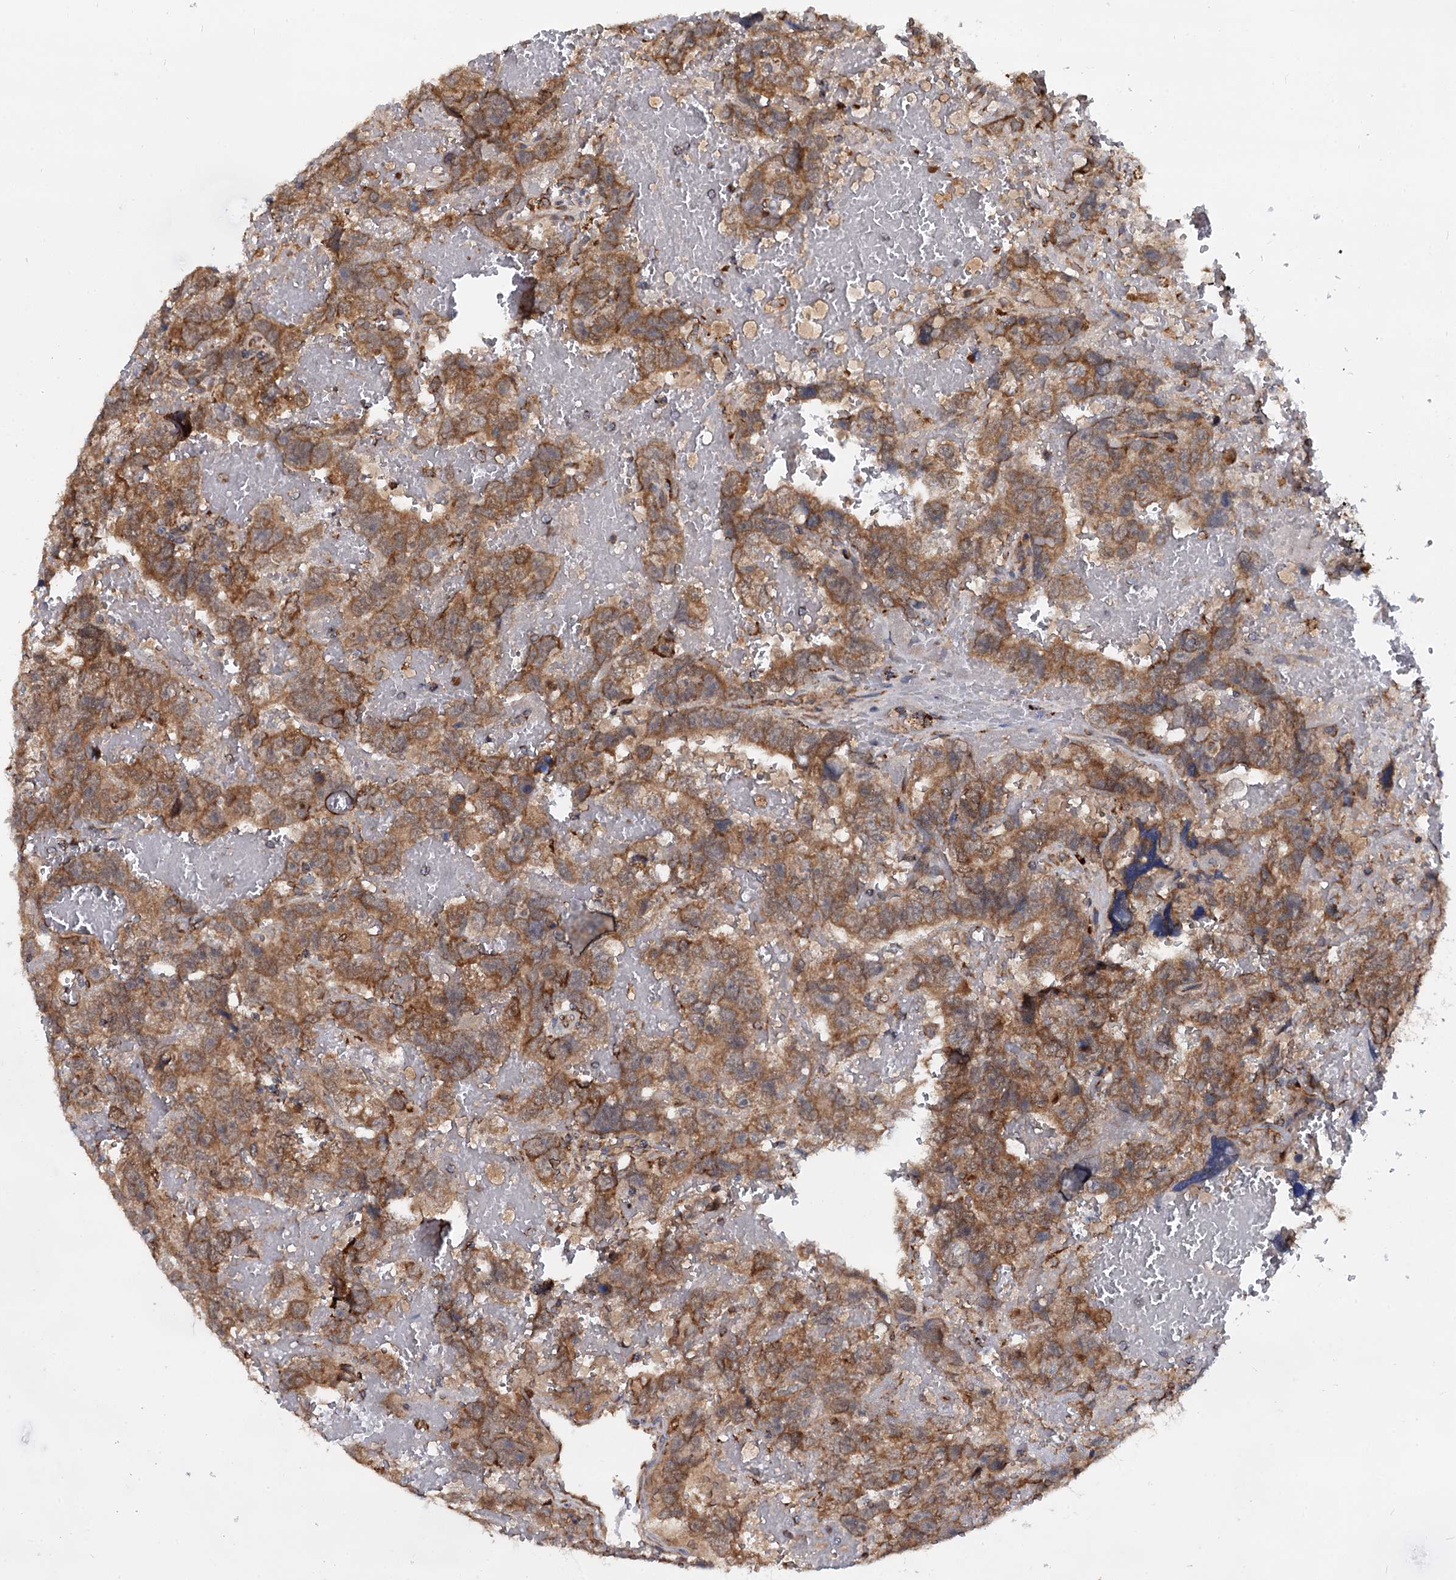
{"staining": {"intensity": "moderate", "quantity": ">75%", "location": "cytoplasmic/membranous"}, "tissue": "testis cancer", "cell_type": "Tumor cells", "image_type": "cancer", "snomed": [{"axis": "morphology", "description": "Carcinoma, Embryonal, NOS"}, {"axis": "topography", "description": "Testis"}], "caption": "Protein staining of testis cancer (embryonal carcinoma) tissue exhibits moderate cytoplasmic/membranous expression in approximately >75% of tumor cells.", "gene": "UFM1", "patient": {"sex": "male", "age": 45}}